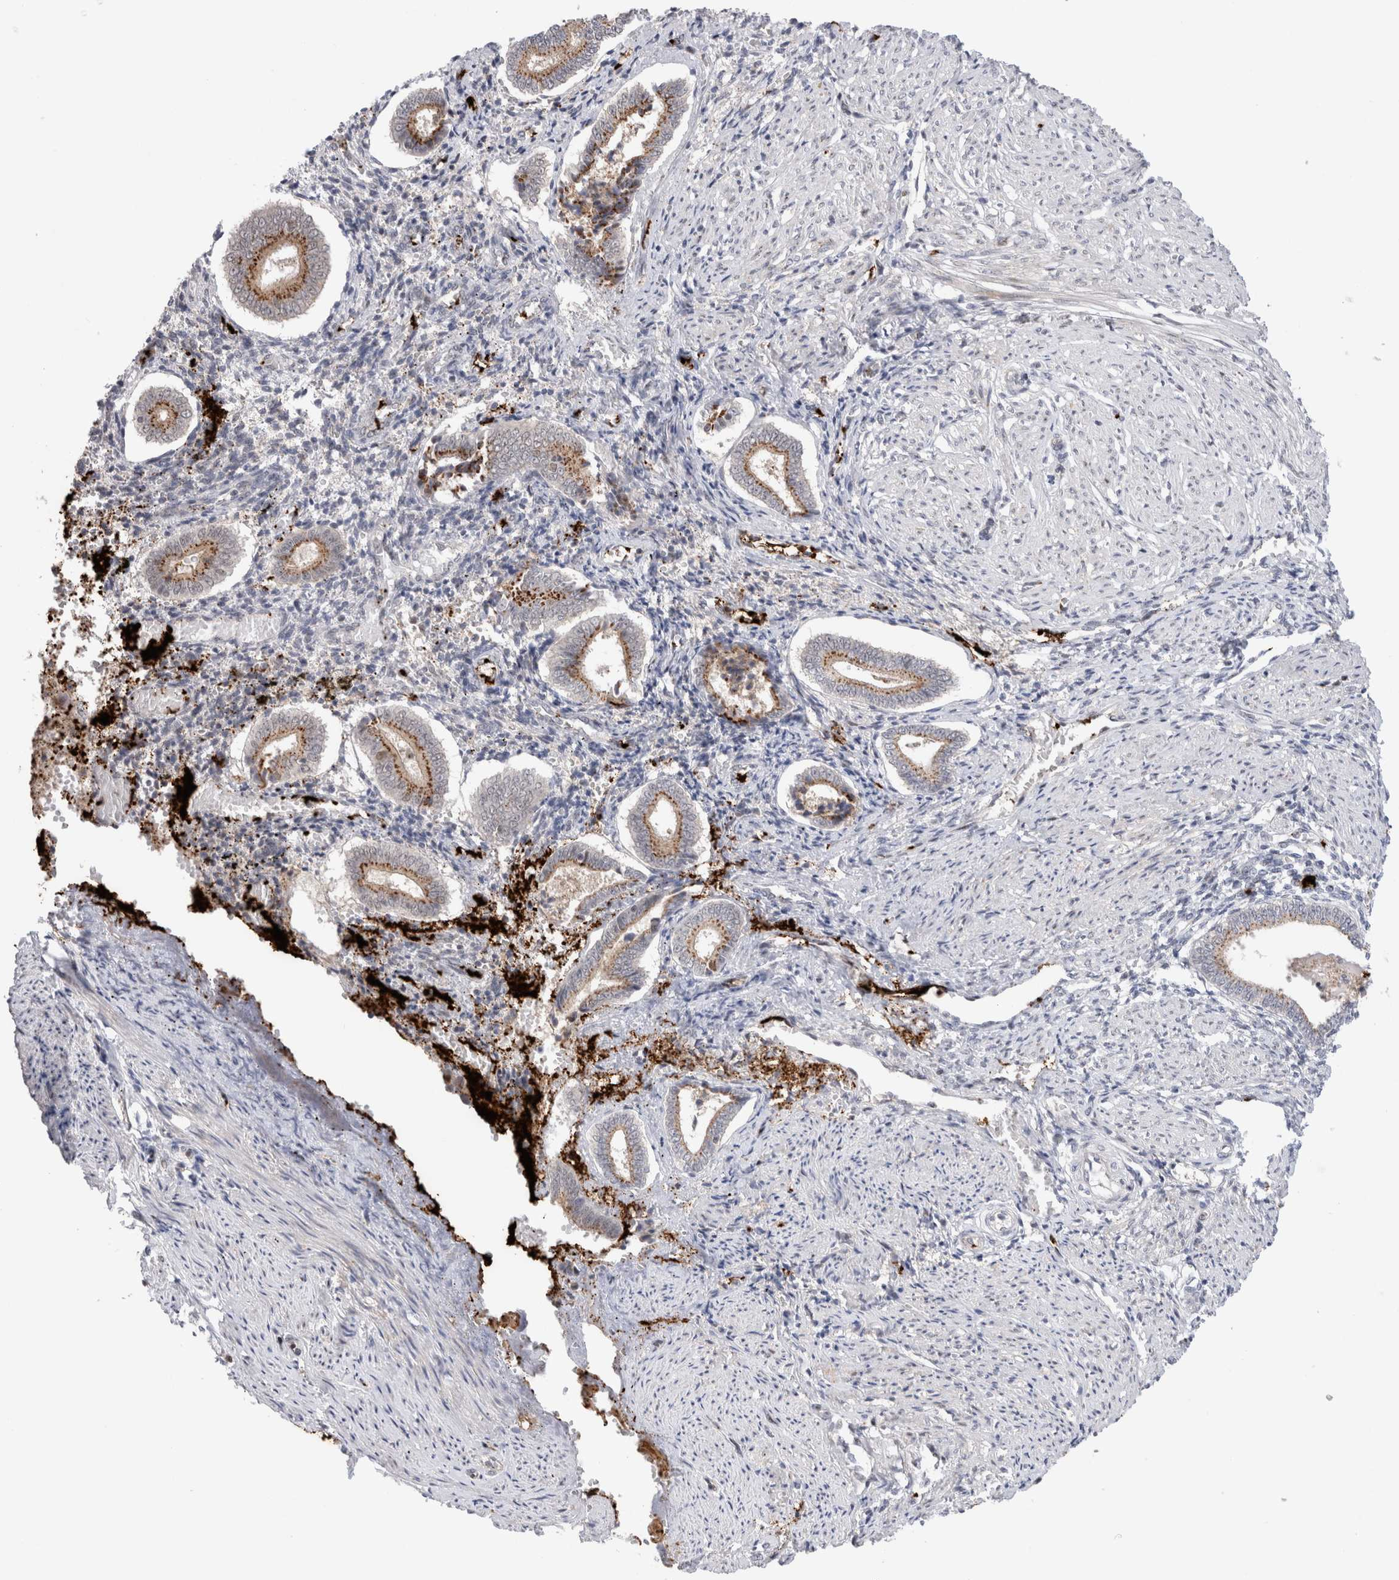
{"staining": {"intensity": "negative", "quantity": "none", "location": "none"}, "tissue": "endometrium", "cell_type": "Cells in endometrial stroma", "image_type": "normal", "snomed": [{"axis": "morphology", "description": "Normal tissue, NOS"}, {"axis": "topography", "description": "Endometrium"}], "caption": "Immunohistochemical staining of normal endometrium displays no significant positivity in cells in endometrial stroma.", "gene": "VPS28", "patient": {"sex": "female", "age": 42}}